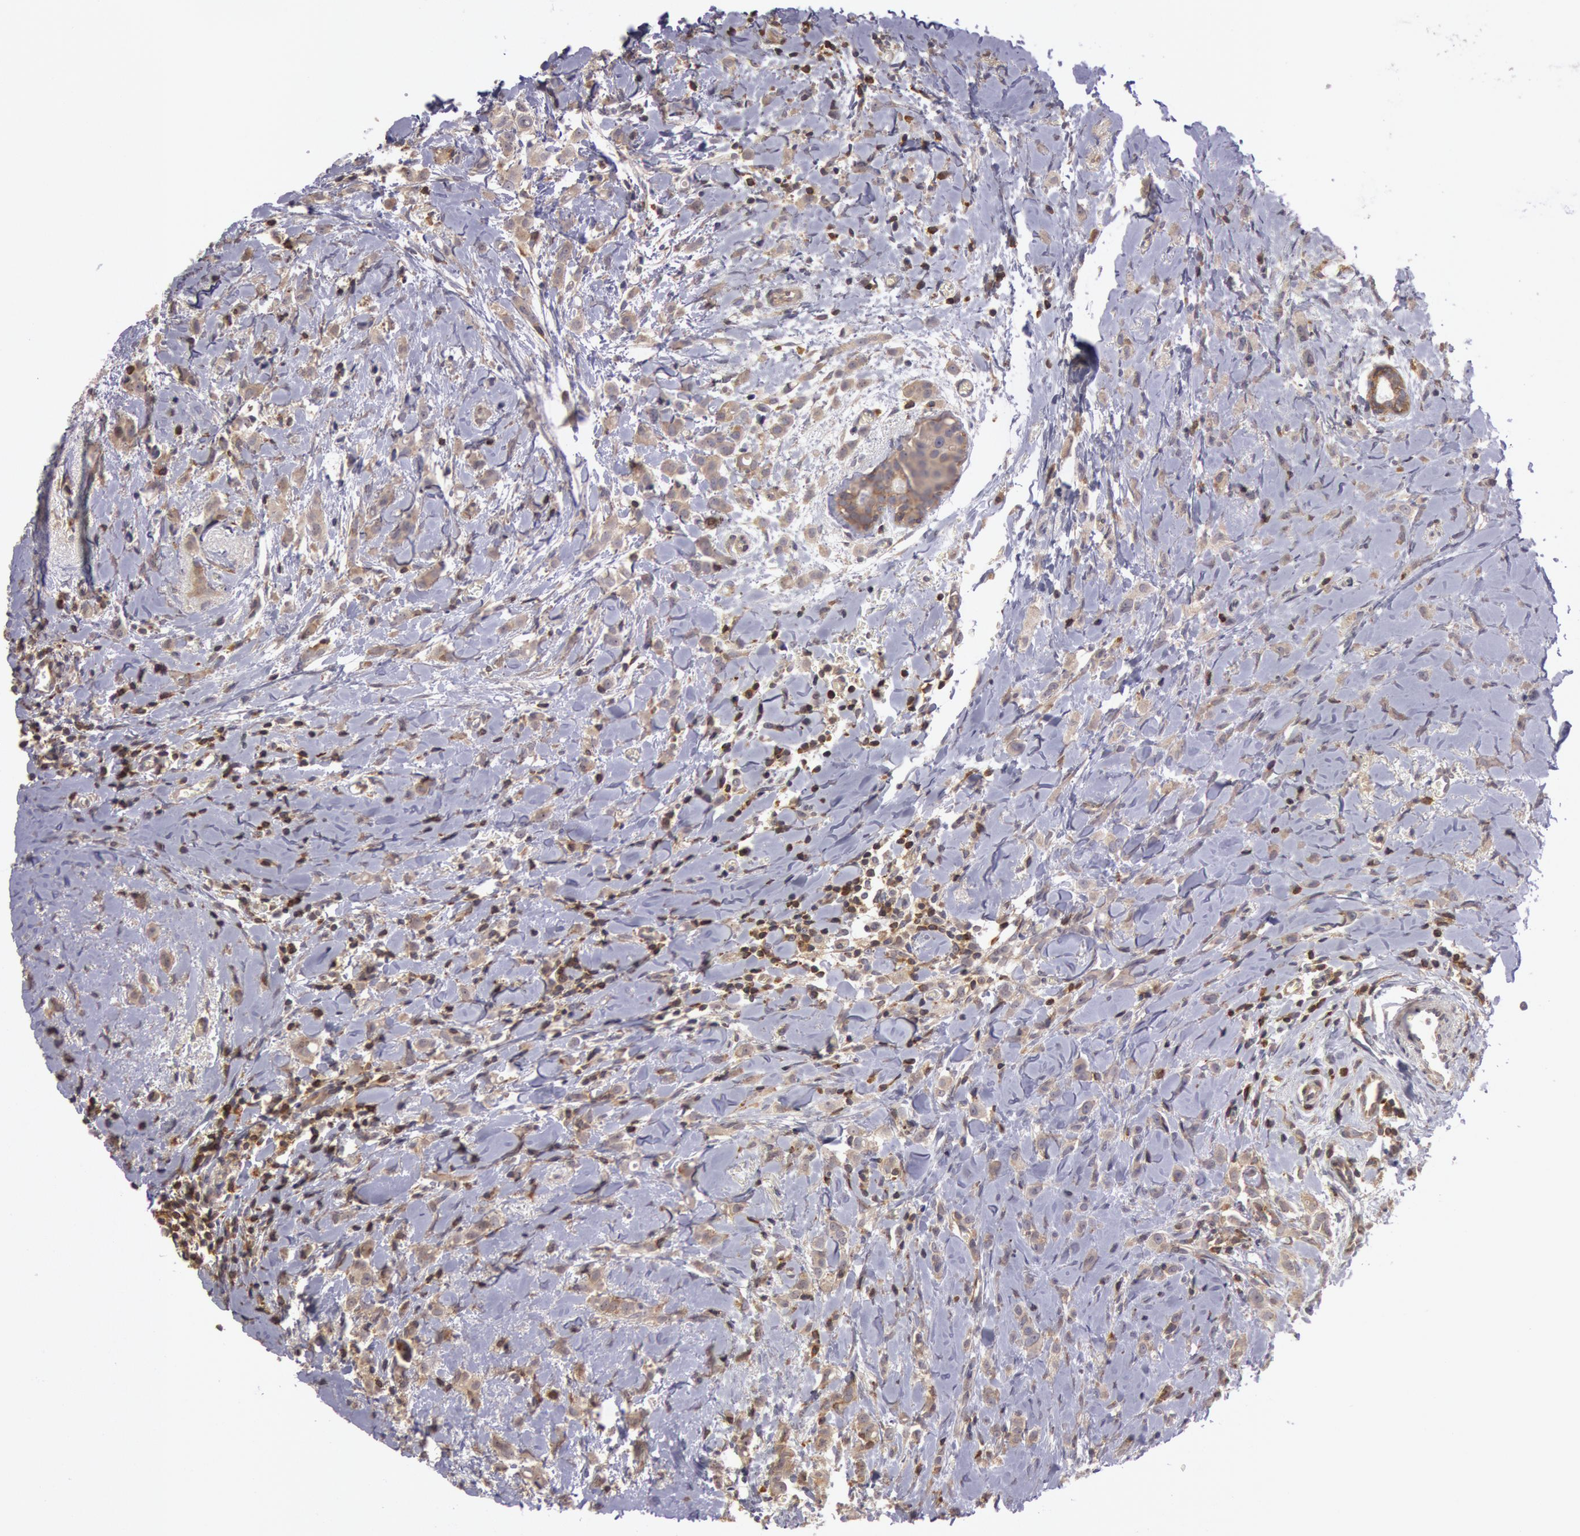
{"staining": {"intensity": "weak", "quantity": ">75%", "location": "cytoplasmic/membranous"}, "tissue": "breast cancer", "cell_type": "Tumor cells", "image_type": "cancer", "snomed": [{"axis": "morphology", "description": "Lobular carcinoma"}, {"axis": "topography", "description": "Breast"}], "caption": "Breast cancer (lobular carcinoma) stained with a protein marker displays weak staining in tumor cells.", "gene": "NMT2", "patient": {"sex": "female", "age": 57}}